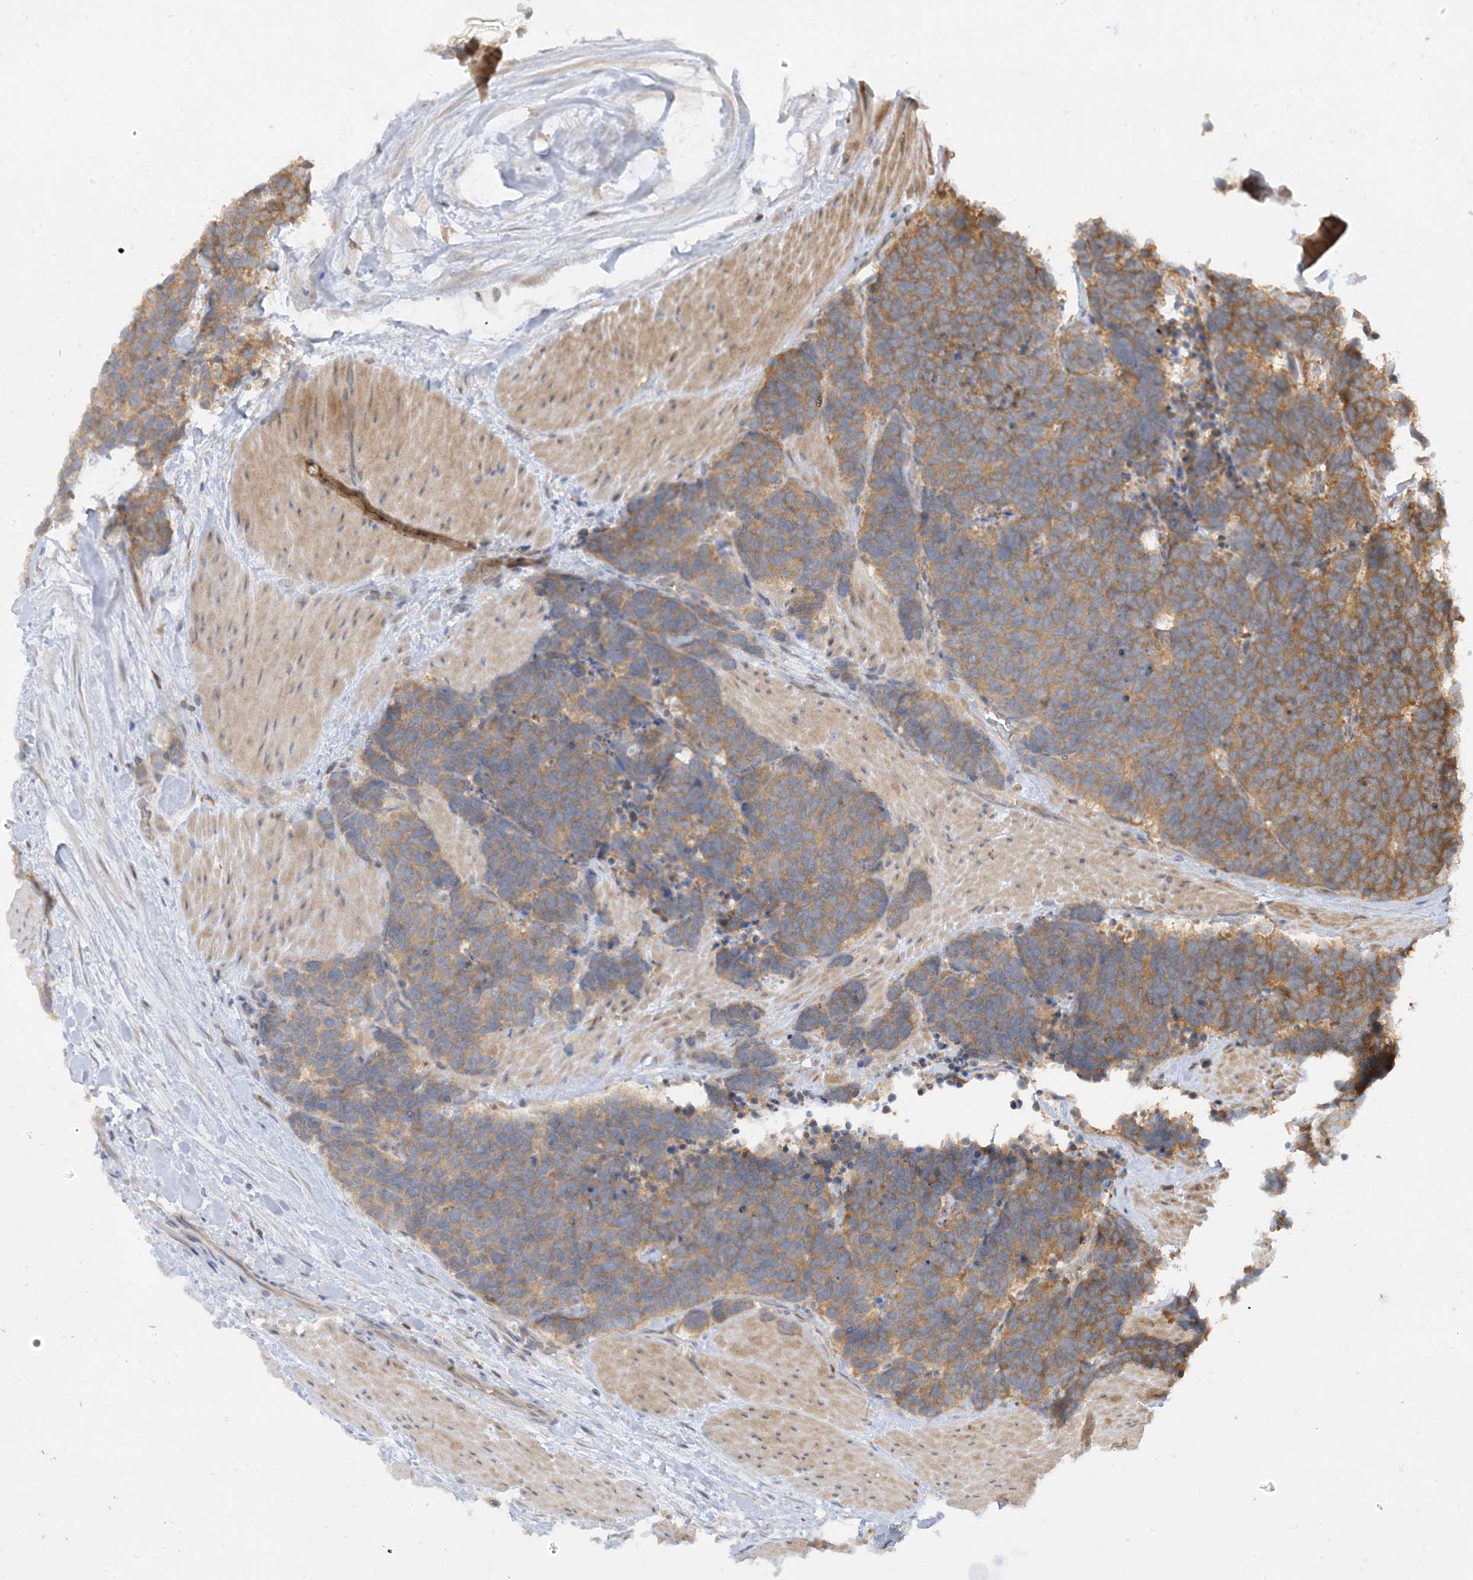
{"staining": {"intensity": "moderate", "quantity": ">75%", "location": "cytoplasmic/membranous"}, "tissue": "carcinoid", "cell_type": "Tumor cells", "image_type": "cancer", "snomed": [{"axis": "morphology", "description": "Carcinoma, NOS"}, {"axis": "morphology", "description": "Carcinoid, malignant, NOS"}, {"axis": "topography", "description": "Urinary bladder"}], "caption": "Brown immunohistochemical staining in human carcinoma shows moderate cytoplasmic/membranous expression in about >75% of tumor cells.", "gene": "WDR26", "patient": {"sex": "male", "age": 57}}